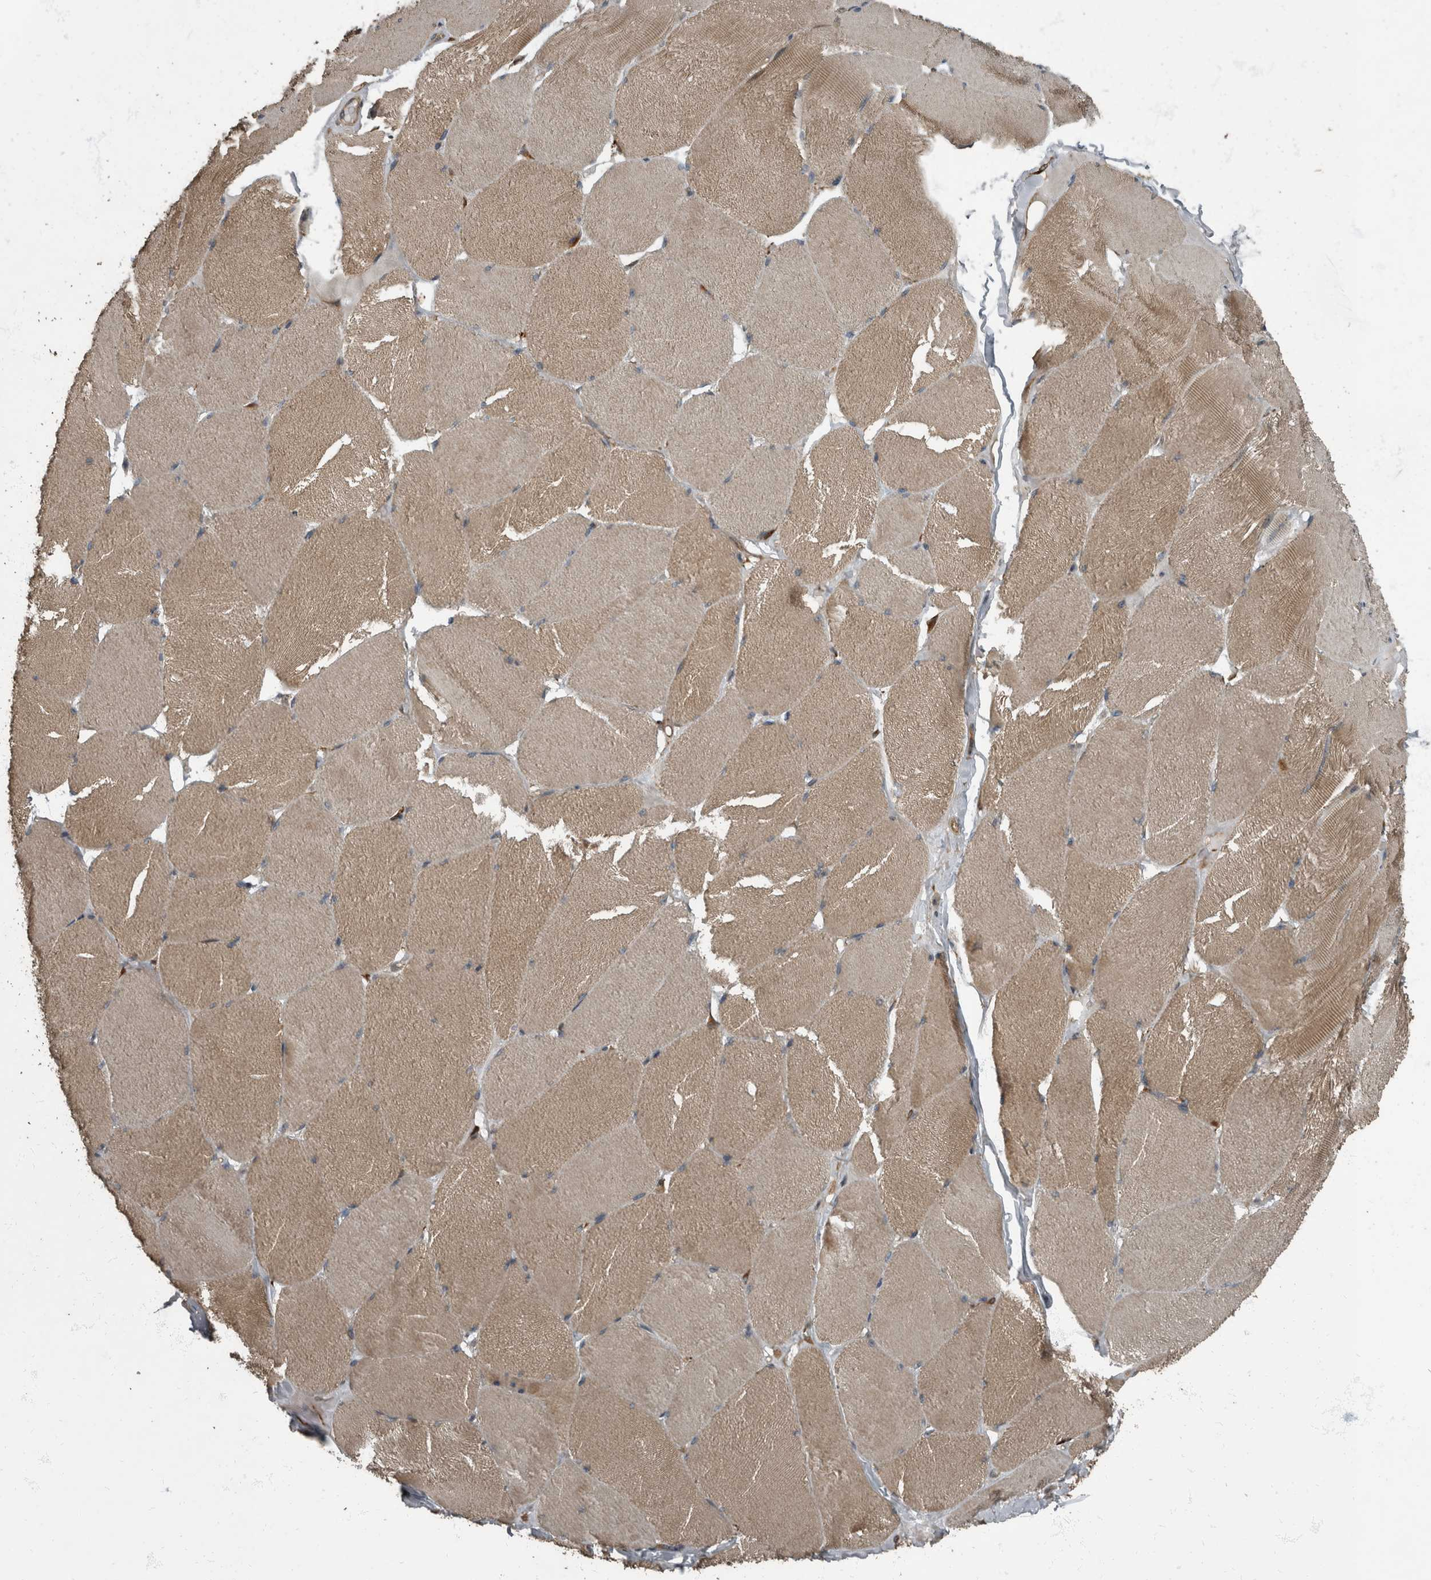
{"staining": {"intensity": "moderate", "quantity": ">75%", "location": "cytoplasmic/membranous"}, "tissue": "skeletal muscle", "cell_type": "Myocytes", "image_type": "normal", "snomed": [{"axis": "morphology", "description": "Normal tissue, NOS"}, {"axis": "topography", "description": "Skin"}, {"axis": "topography", "description": "Skeletal muscle"}], "caption": "Protein expression analysis of normal skeletal muscle exhibits moderate cytoplasmic/membranous expression in about >75% of myocytes. (DAB (3,3'-diaminobenzidine) IHC with brightfield microscopy, high magnification).", "gene": "RABGGTB", "patient": {"sex": "male", "age": 83}}